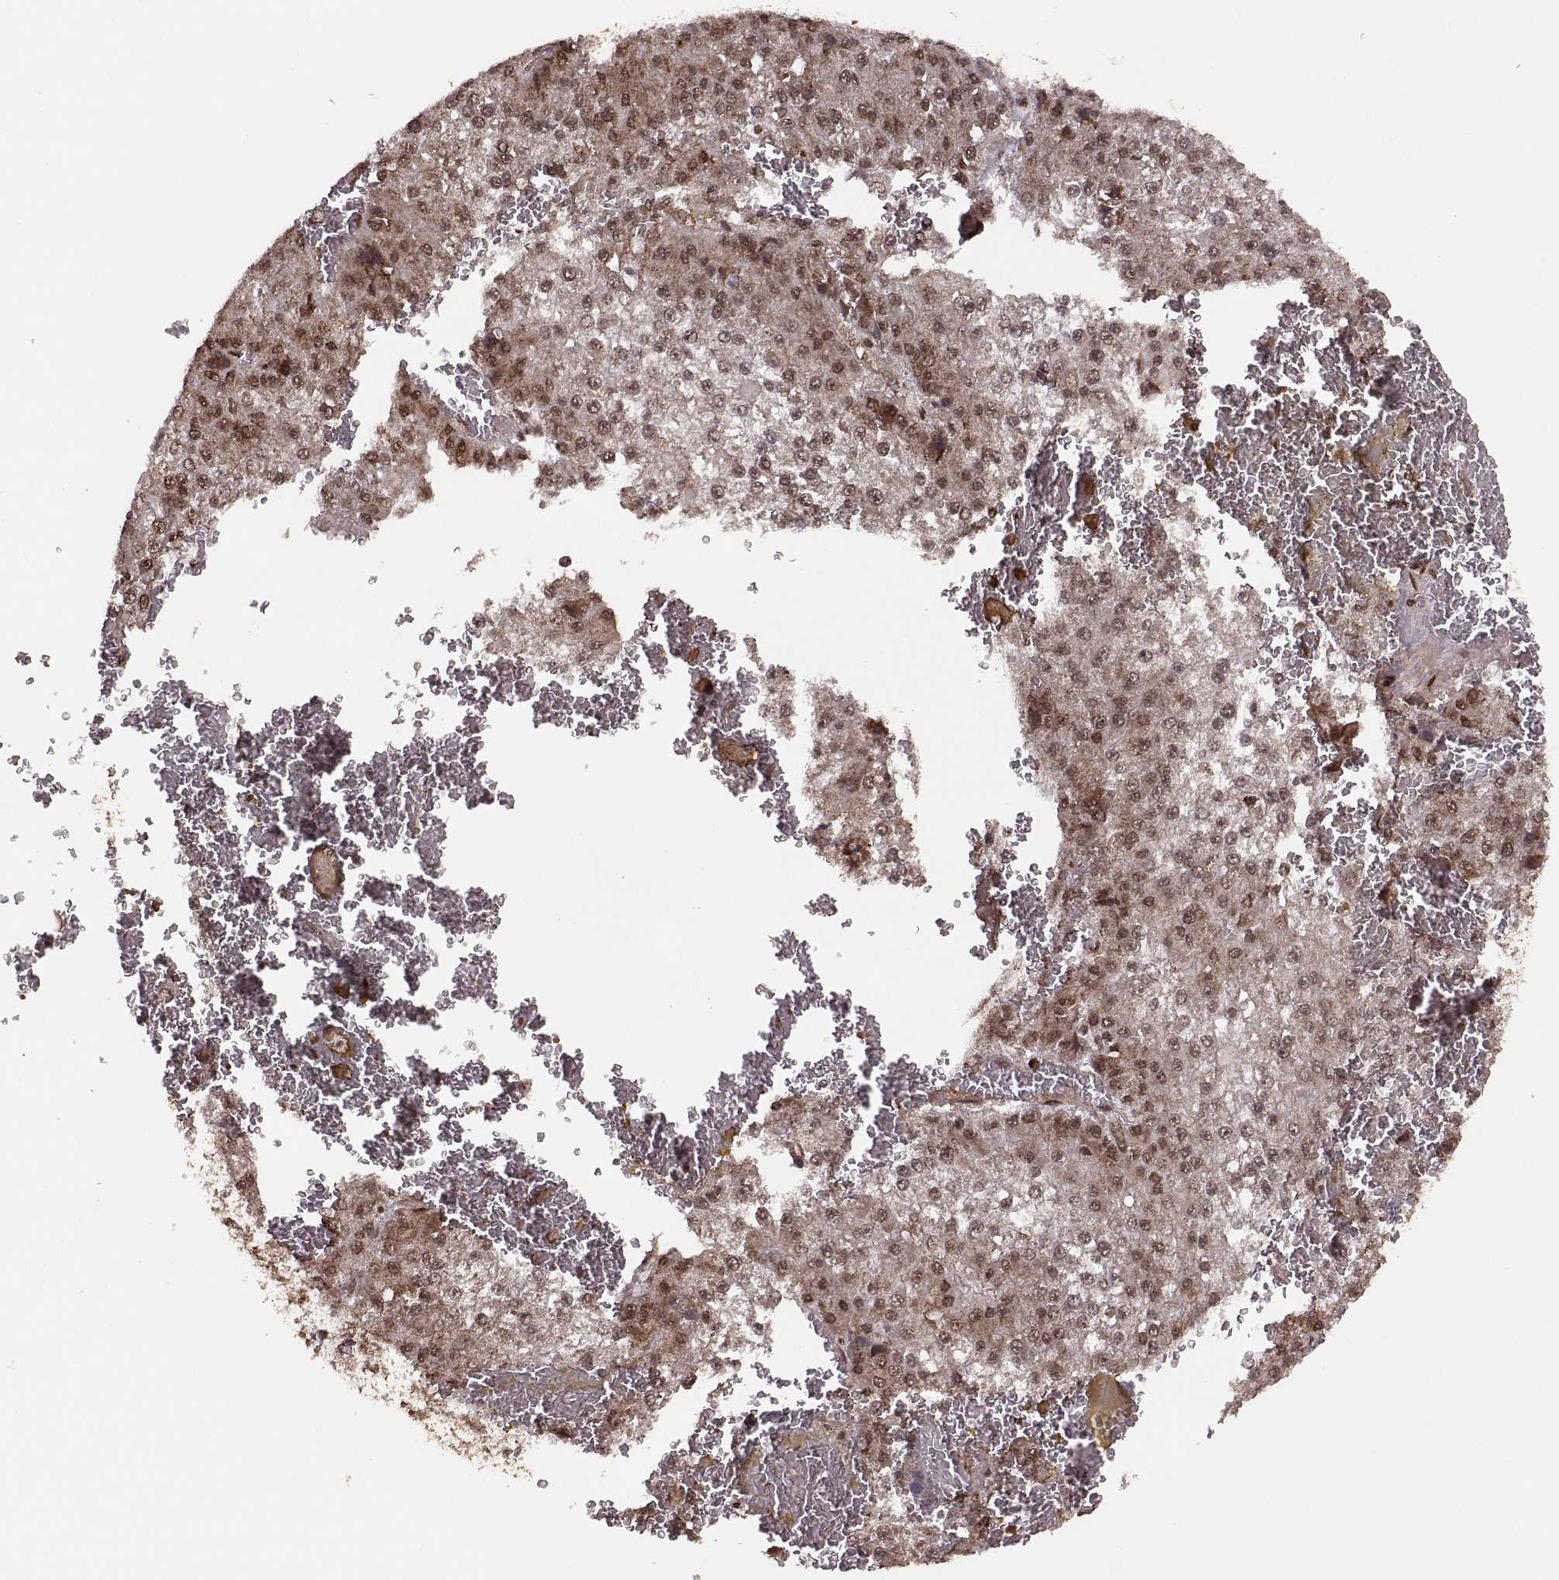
{"staining": {"intensity": "weak", "quantity": "25%-75%", "location": "cytoplasmic/membranous,nuclear"}, "tissue": "liver cancer", "cell_type": "Tumor cells", "image_type": "cancer", "snomed": [{"axis": "morphology", "description": "Carcinoma, Hepatocellular, NOS"}, {"axis": "topography", "description": "Liver"}], "caption": "Tumor cells display weak cytoplasmic/membranous and nuclear expression in approximately 25%-75% of cells in liver cancer (hepatocellular carcinoma).", "gene": "RFT1", "patient": {"sex": "female", "age": 73}}